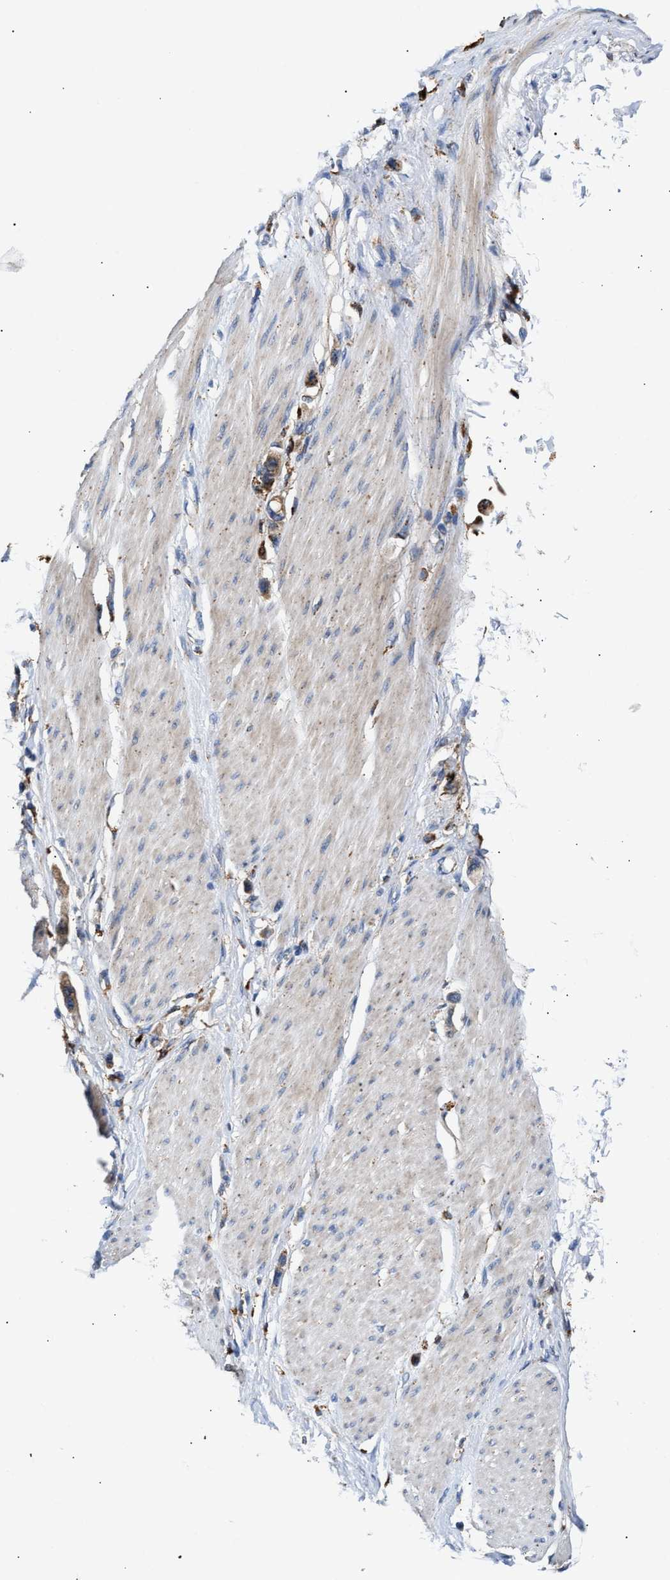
{"staining": {"intensity": "moderate", "quantity": ">75%", "location": "cytoplasmic/membranous"}, "tissue": "stomach cancer", "cell_type": "Tumor cells", "image_type": "cancer", "snomed": [{"axis": "morphology", "description": "Adenocarcinoma, NOS"}, {"axis": "topography", "description": "Stomach"}], "caption": "DAB (3,3'-diaminobenzidine) immunohistochemical staining of stomach cancer (adenocarcinoma) shows moderate cytoplasmic/membranous protein staining in approximately >75% of tumor cells.", "gene": "CCDC146", "patient": {"sex": "female", "age": 65}}